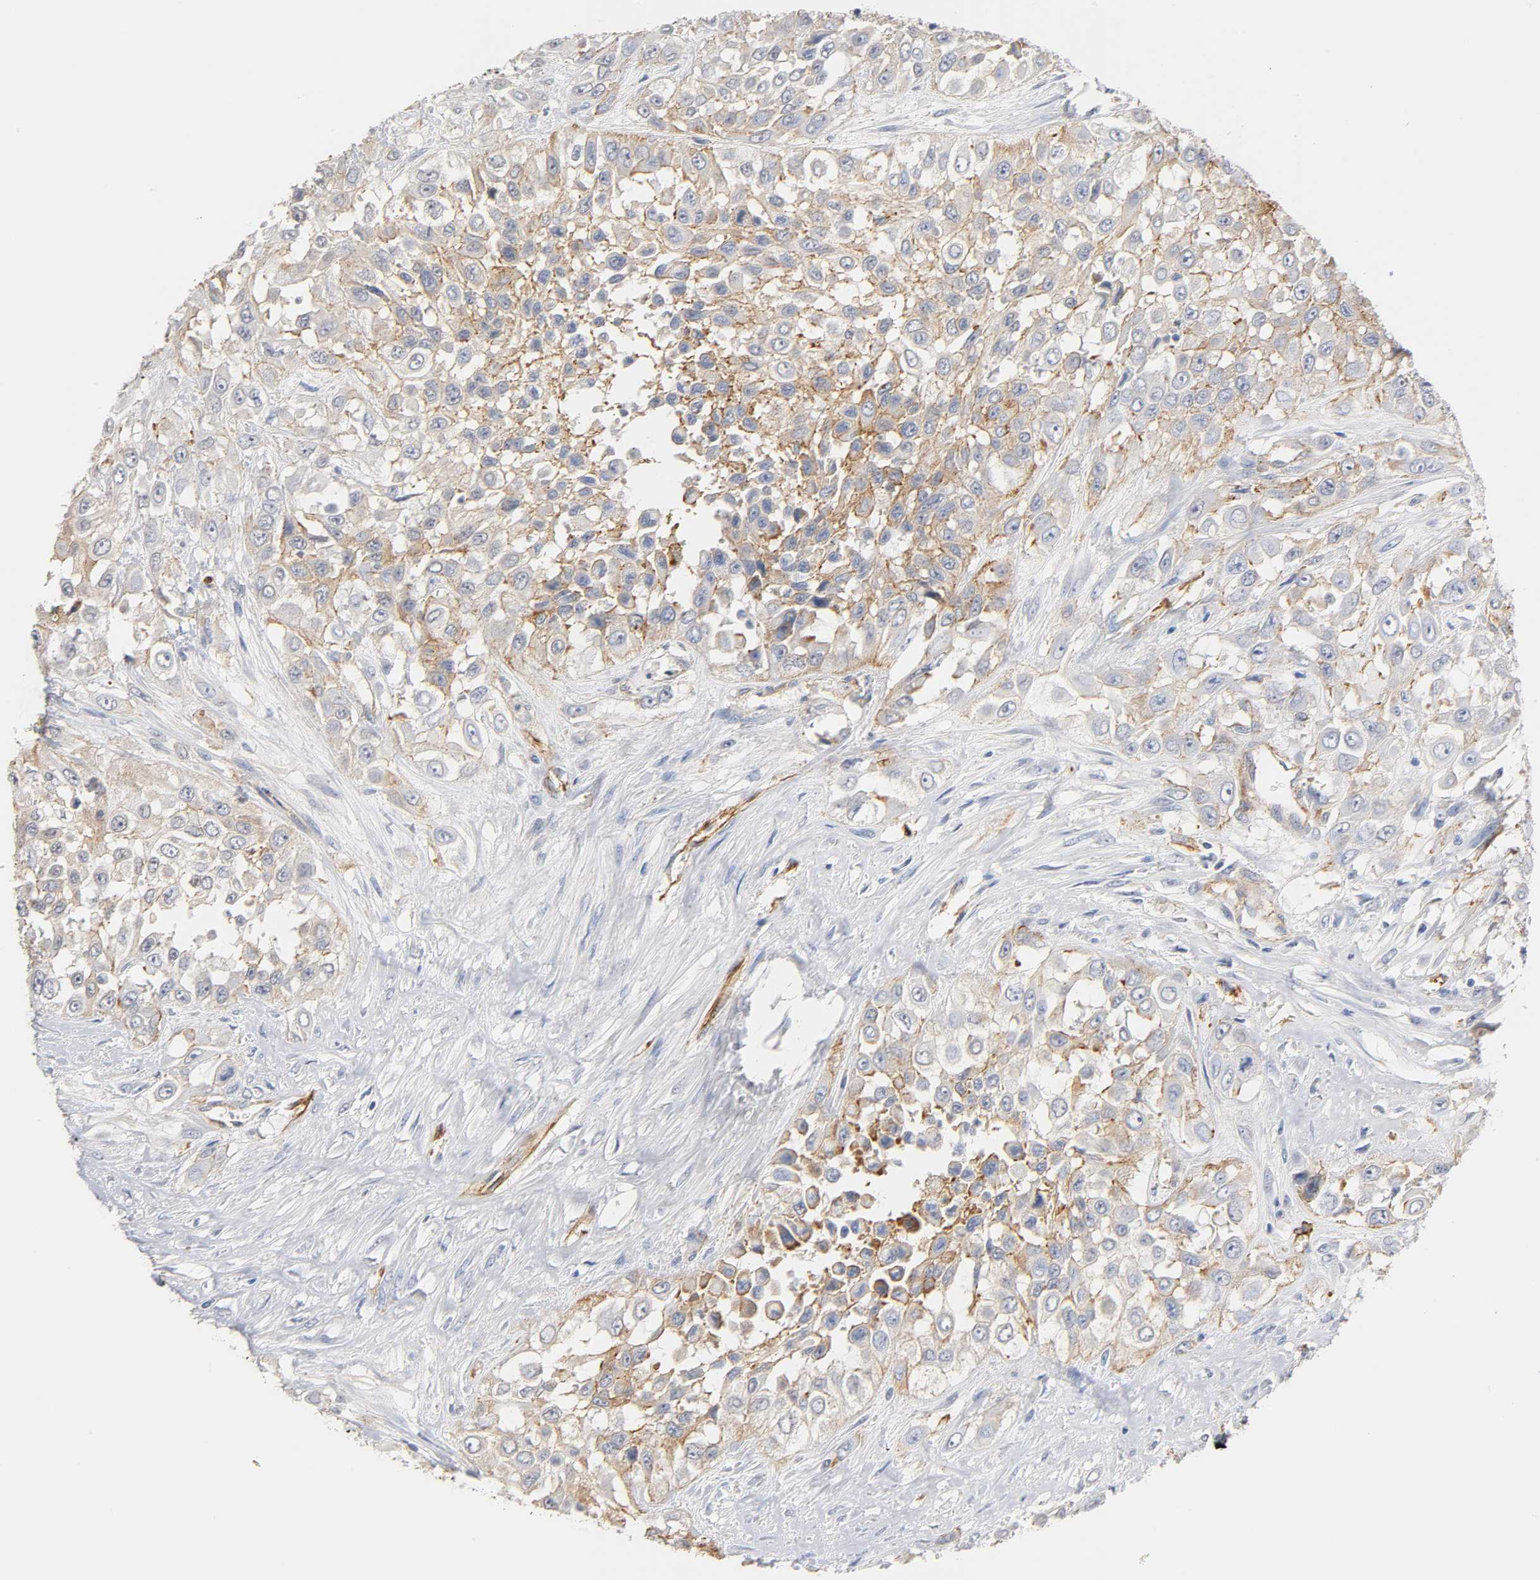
{"staining": {"intensity": "moderate", "quantity": ">75%", "location": "cytoplasmic/membranous"}, "tissue": "urothelial cancer", "cell_type": "Tumor cells", "image_type": "cancer", "snomed": [{"axis": "morphology", "description": "Urothelial carcinoma, High grade"}, {"axis": "topography", "description": "Urinary bladder"}], "caption": "Protein staining by immunohistochemistry (IHC) demonstrates moderate cytoplasmic/membranous staining in about >75% of tumor cells in high-grade urothelial carcinoma.", "gene": "SPTAN1", "patient": {"sex": "male", "age": 57}}